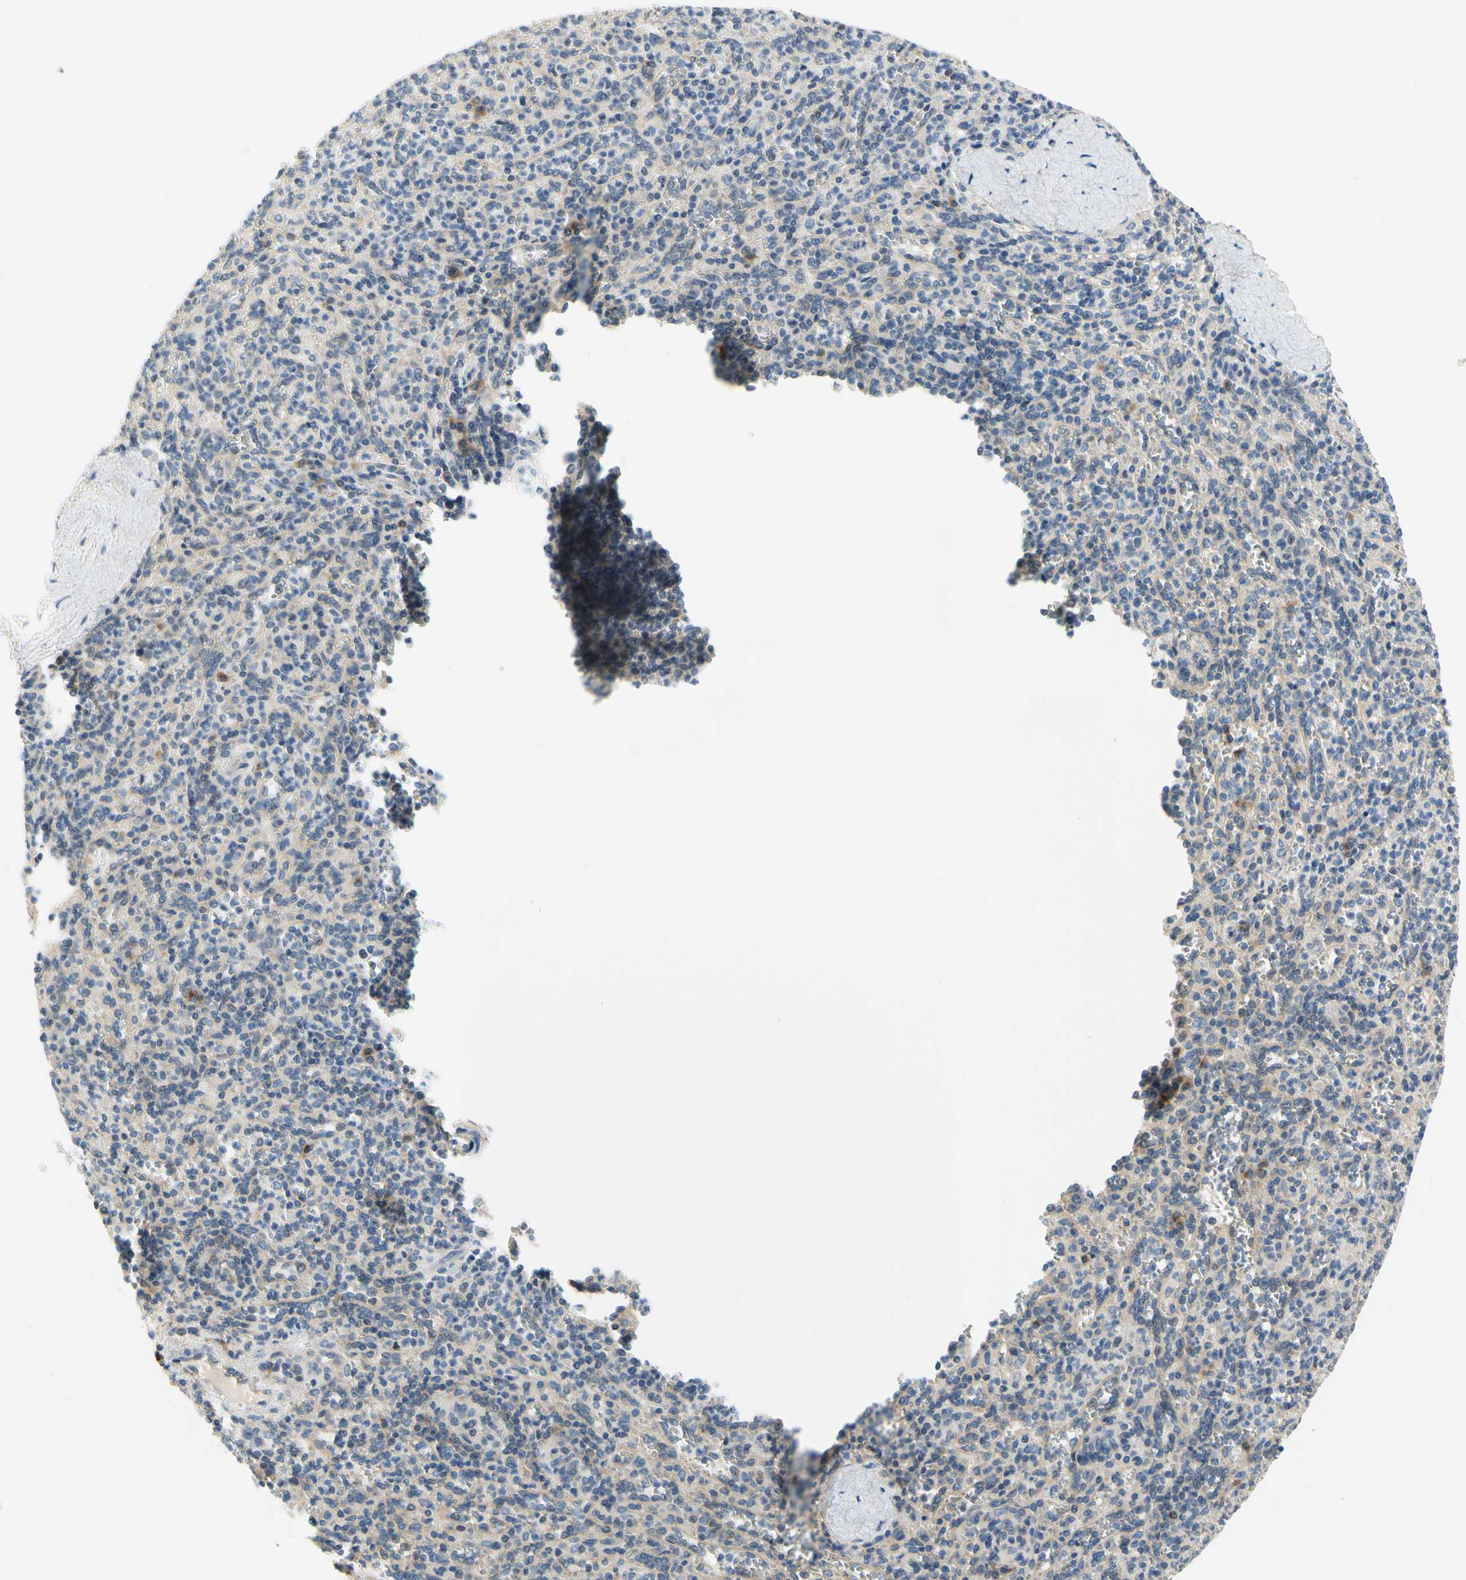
{"staining": {"intensity": "moderate", "quantity": "<25%", "location": "cytoplasmic/membranous"}, "tissue": "spleen", "cell_type": "Cells in red pulp", "image_type": "normal", "snomed": [{"axis": "morphology", "description": "Normal tissue, NOS"}, {"axis": "topography", "description": "Spleen"}], "caption": "Brown immunohistochemical staining in normal human spleen reveals moderate cytoplasmic/membranous positivity in approximately <25% of cells in red pulp. (DAB (3,3'-diaminobenzidine) = brown stain, brightfield microscopy at high magnification).", "gene": "LRRC47", "patient": {"sex": "male", "age": 36}}